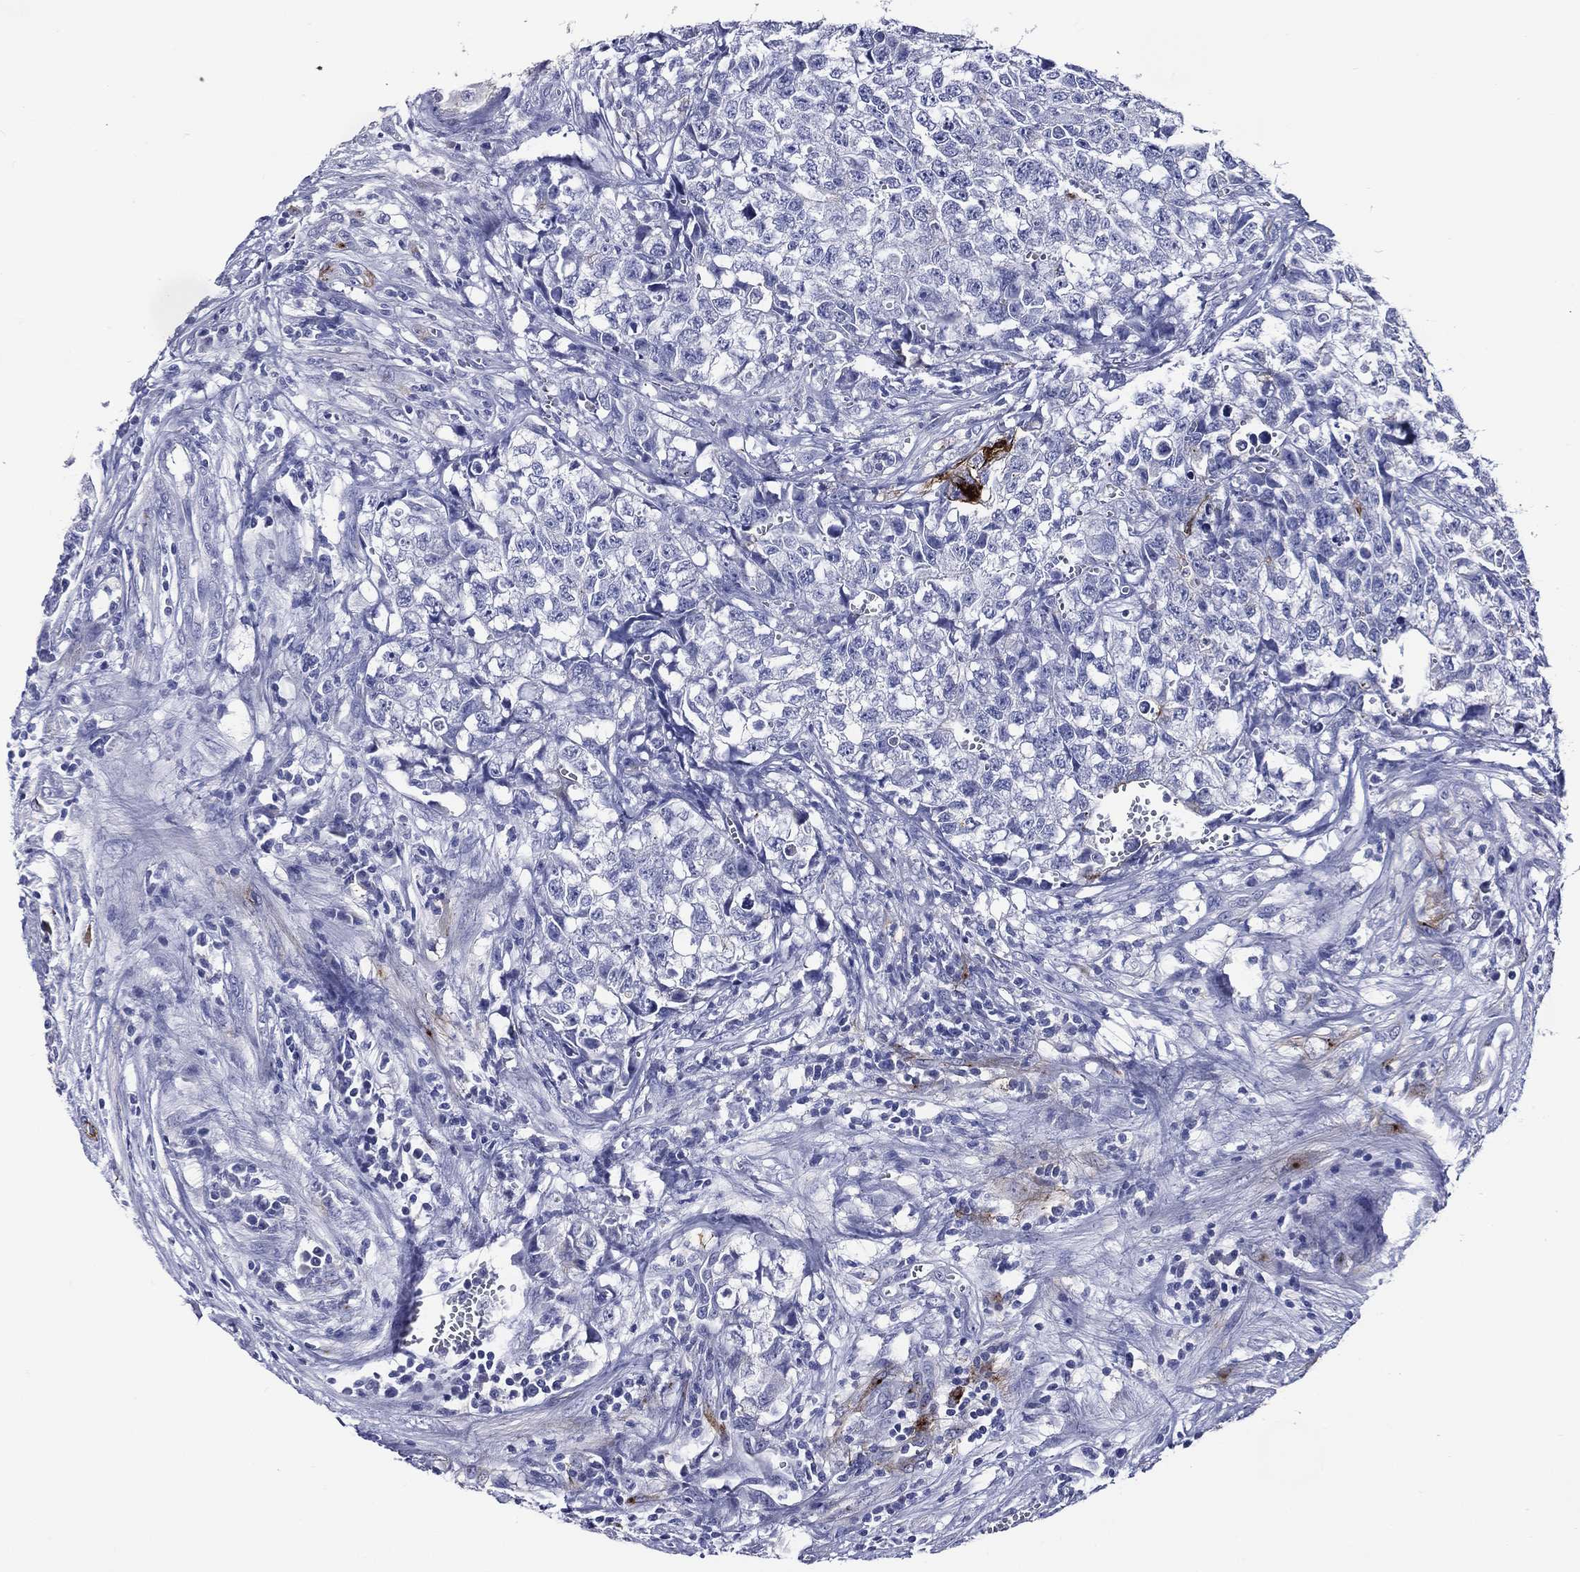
{"staining": {"intensity": "negative", "quantity": "none", "location": "none"}, "tissue": "testis cancer", "cell_type": "Tumor cells", "image_type": "cancer", "snomed": [{"axis": "morphology", "description": "Seminoma, NOS"}, {"axis": "morphology", "description": "Carcinoma, Embryonal, NOS"}, {"axis": "topography", "description": "Testis"}], "caption": "IHC micrograph of neoplastic tissue: human testis cancer (seminoma) stained with DAB demonstrates no significant protein positivity in tumor cells. (DAB IHC, high magnification).", "gene": "ACE2", "patient": {"sex": "male", "age": 22}}